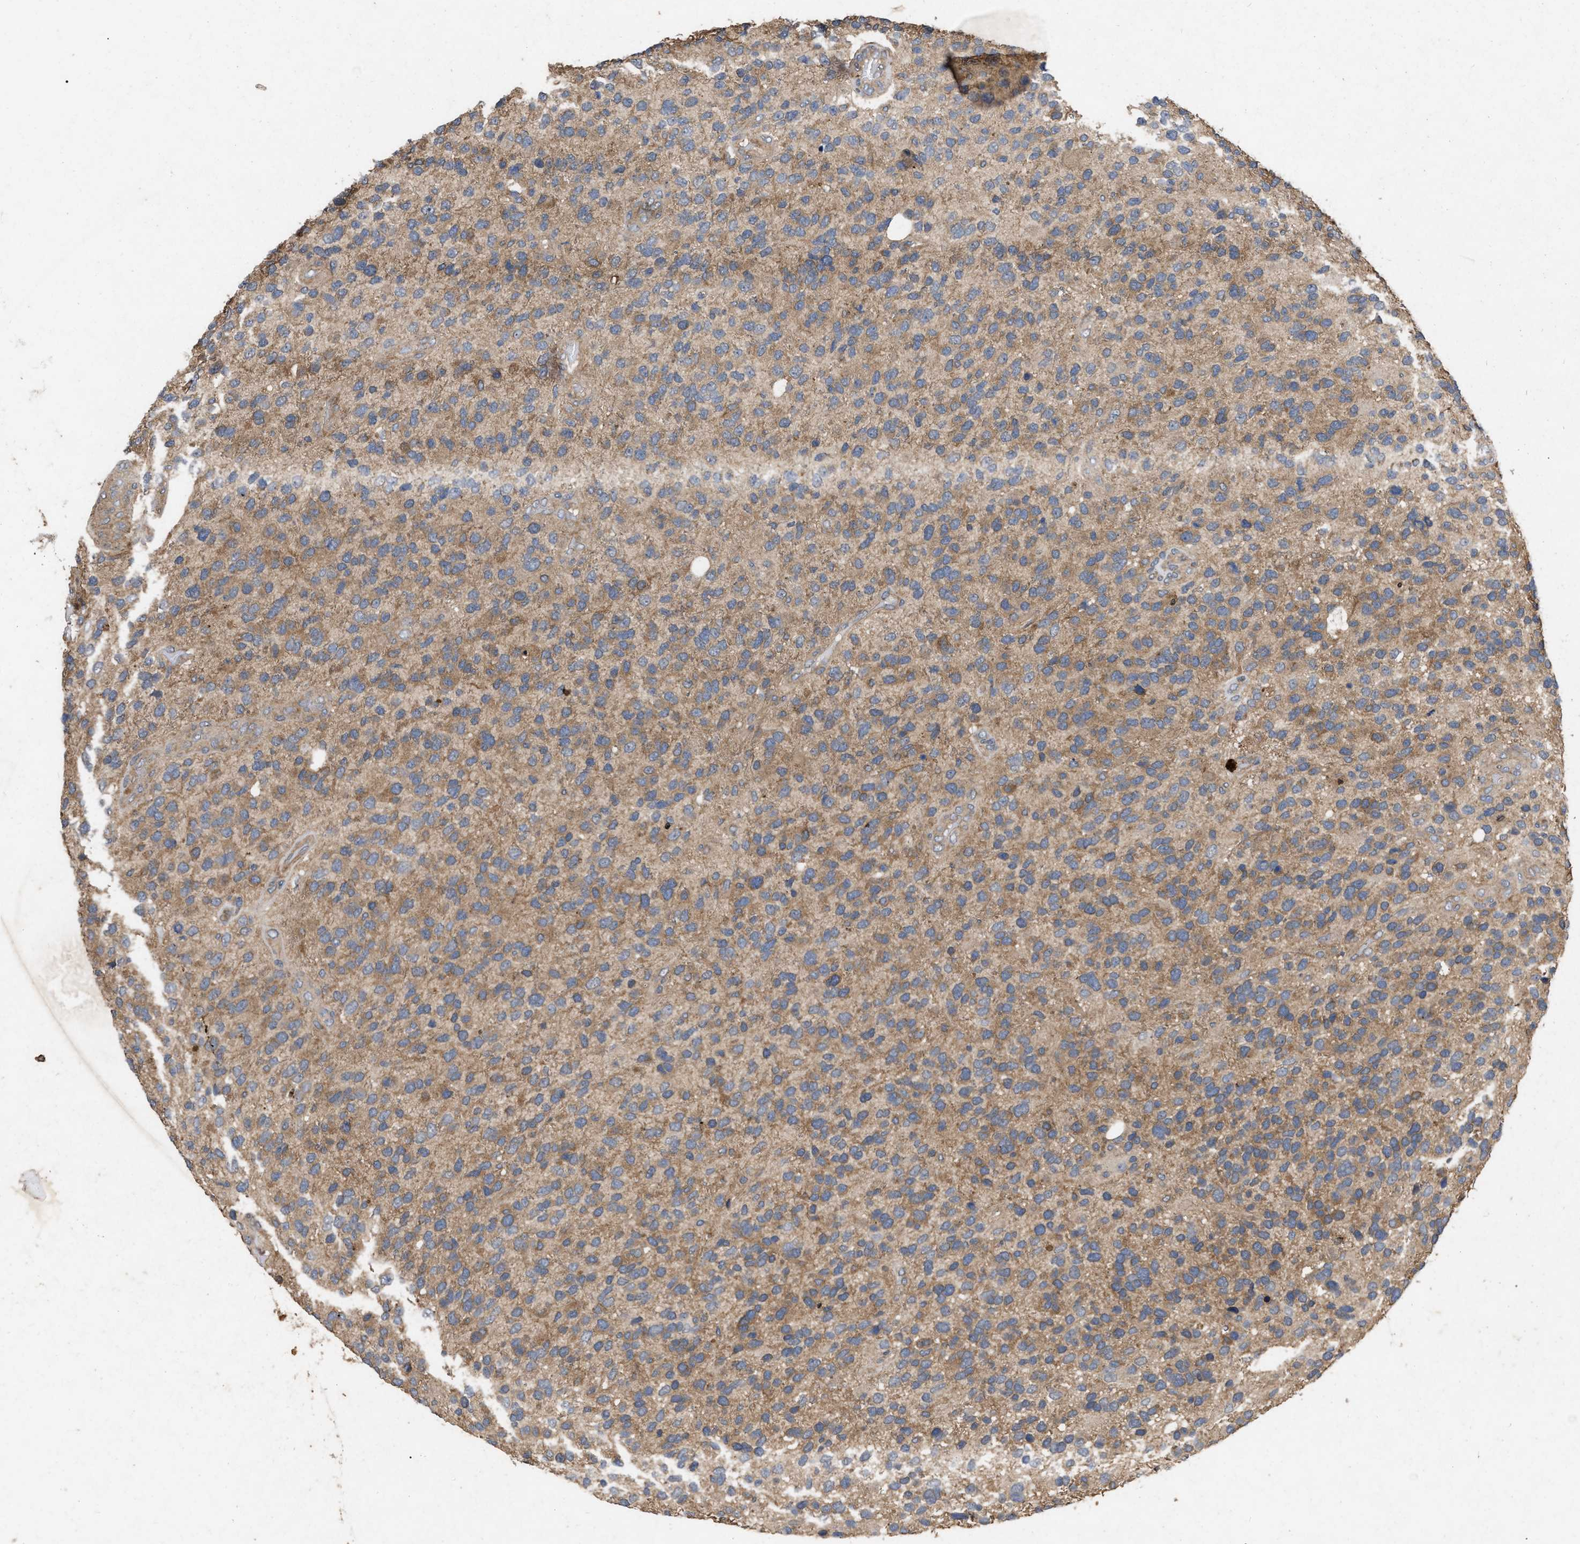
{"staining": {"intensity": "moderate", "quantity": ">75%", "location": "cytoplasmic/membranous"}, "tissue": "glioma", "cell_type": "Tumor cells", "image_type": "cancer", "snomed": [{"axis": "morphology", "description": "Glioma, malignant, High grade"}, {"axis": "topography", "description": "Brain"}], "caption": "A high-resolution micrograph shows immunohistochemistry (IHC) staining of glioma, which demonstrates moderate cytoplasmic/membranous staining in about >75% of tumor cells.", "gene": "CDKN2C", "patient": {"sex": "female", "age": 58}}